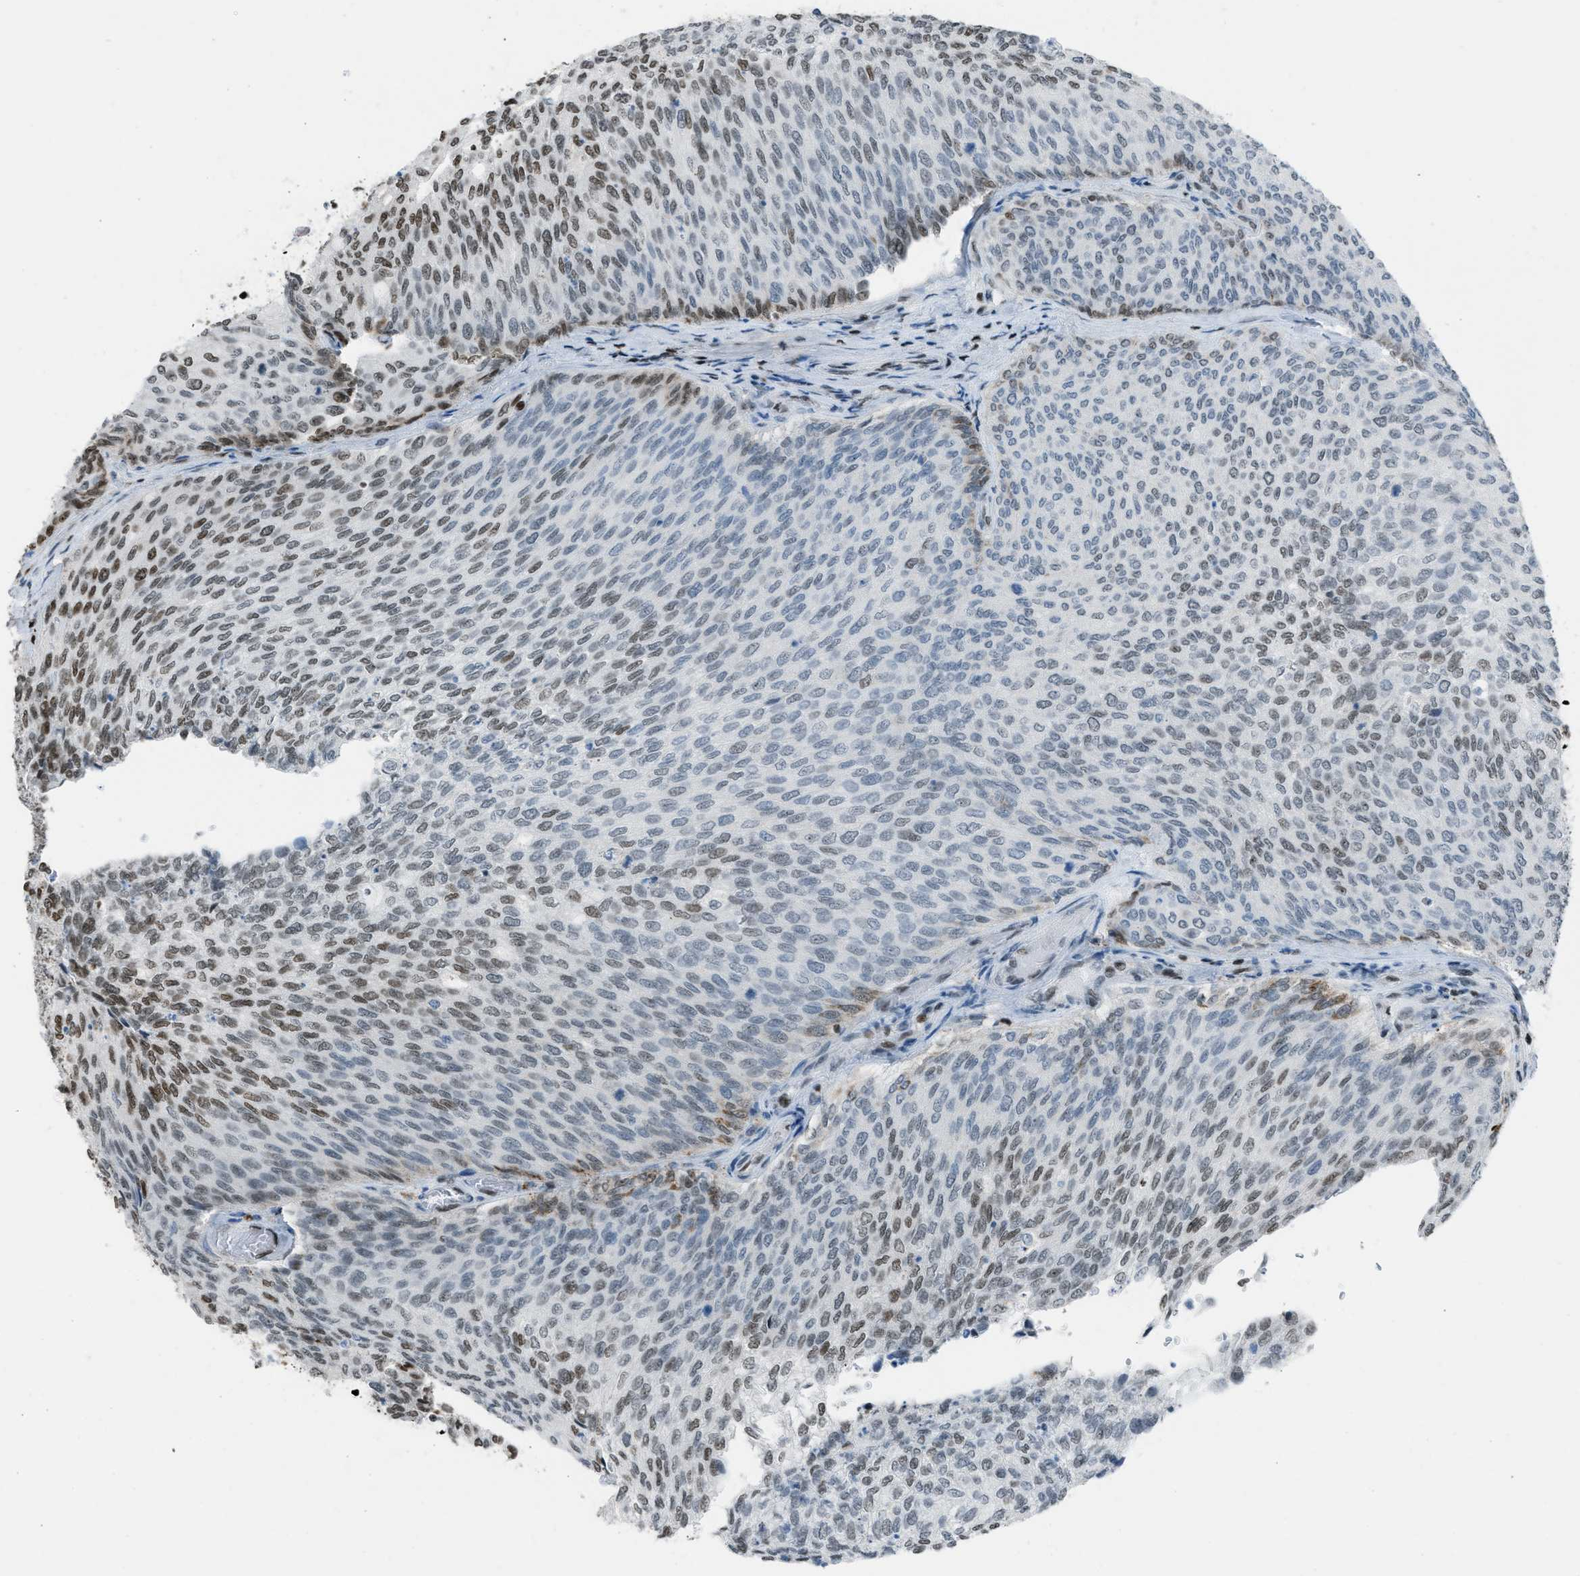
{"staining": {"intensity": "moderate", "quantity": "25%-75%", "location": "nuclear"}, "tissue": "urothelial cancer", "cell_type": "Tumor cells", "image_type": "cancer", "snomed": [{"axis": "morphology", "description": "Urothelial carcinoma, Low grade"}, {"axis": "topography", "description": "Urinary bladder"}], "caption": "IHC staining of low-grade urothelial carcinoma, which shows medium levels of moderate nuclear positivity in about 25%-75% of tumor cells indicating moderate nuclear protein expression. The staining was performed using DAB (3,3'-diaminobenzidine) (brown) for protein detection and nuclei were counterstained in hematoxylin (blue).", "gene": "SLFN5", "patient": {"sex": "female", "age": 79}}